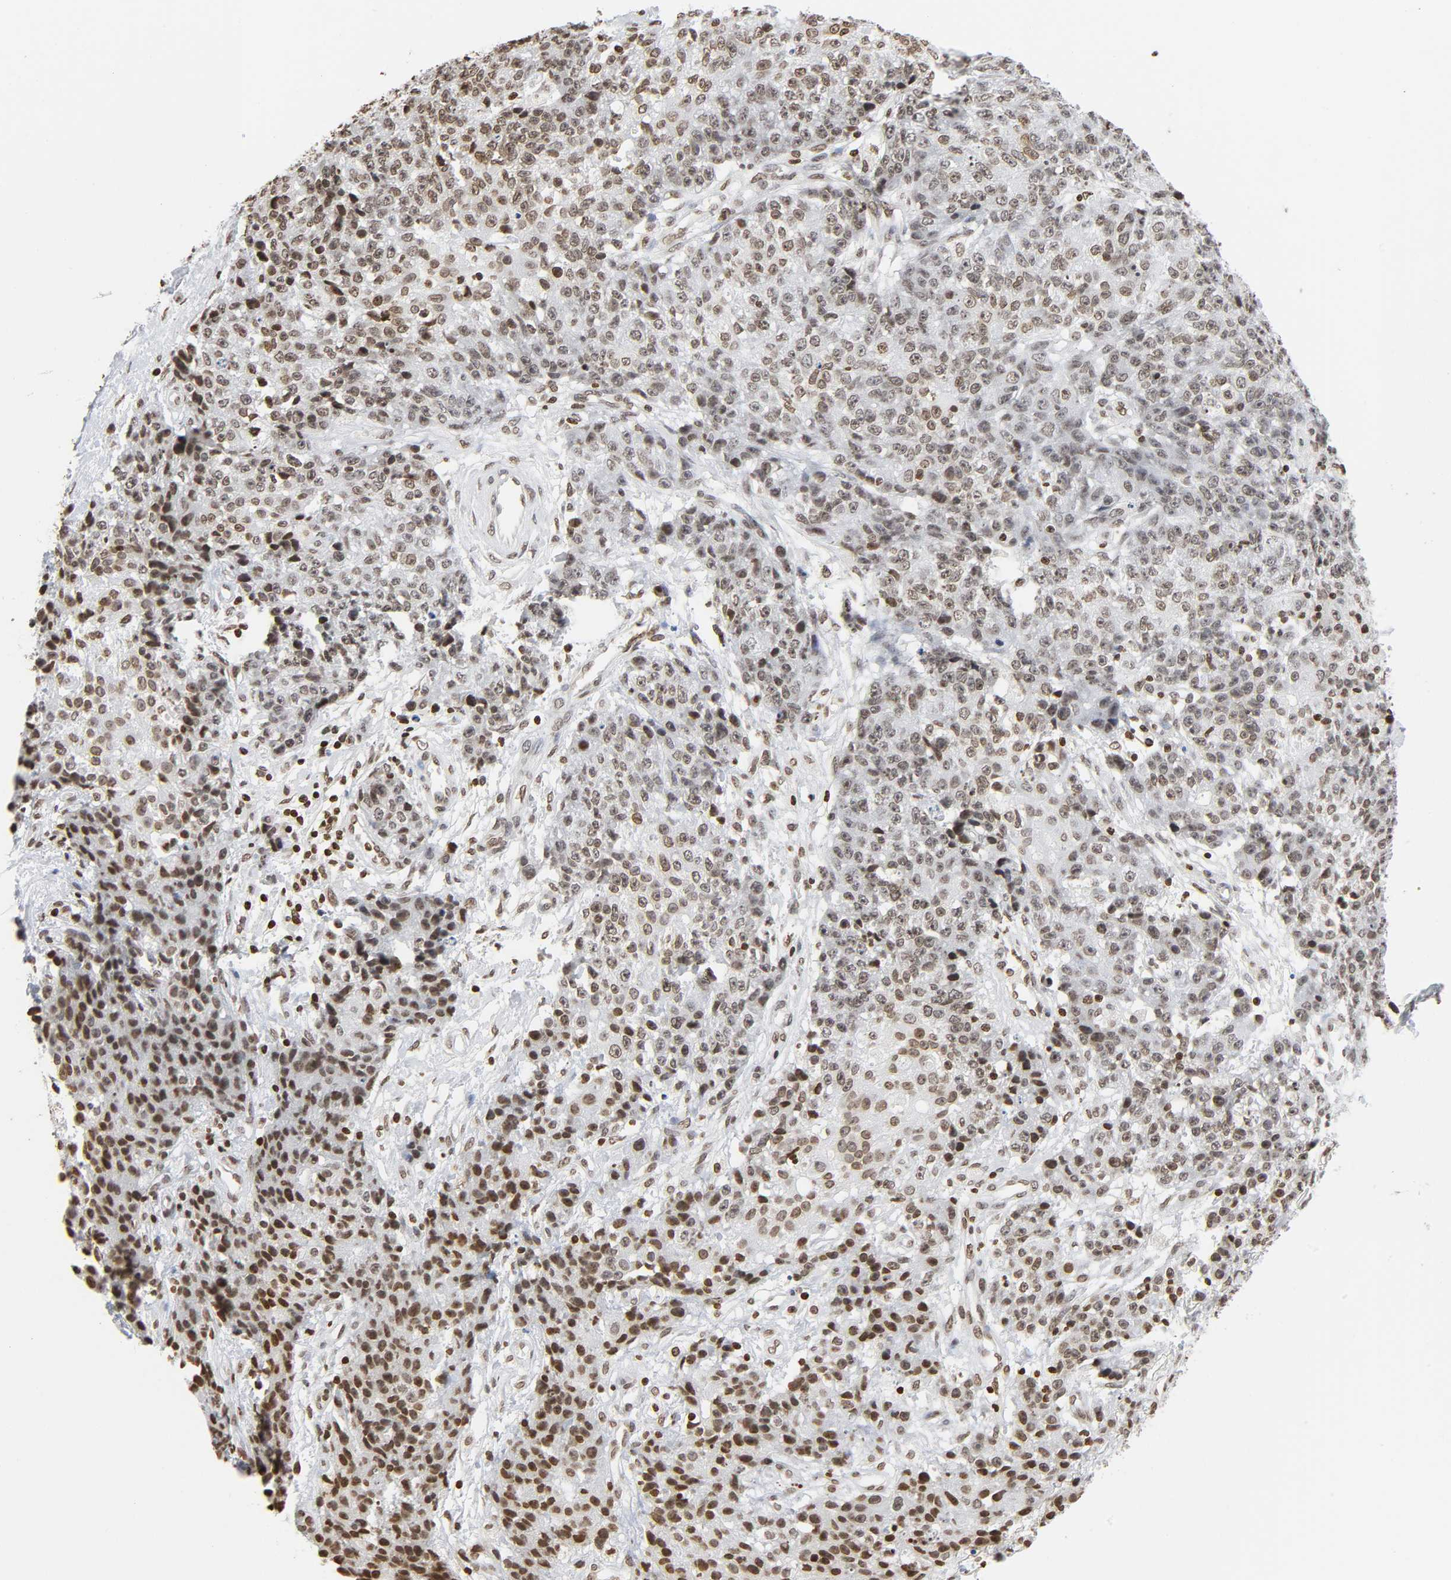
{"staining": {"intensity": "moderate", "quantity": ">75%", "location": "nuclear"}, "tissue": "ovarian cancer", "cell_type": "Tumor cells", "image_type": "cancer", "snomed": [{"axis": "morphology", "description": "Carcinoma, endometroid"}, {"axis": "topography", "description": "Ovary"}], "caption": "Ovarian cancer was stained to show a protein in brown. There is medium levels of moderate nuclear staining in approximately >75% of tumor cells.", "gene": "HOXA6", "patient": {"sex": "female", "age": 42}}